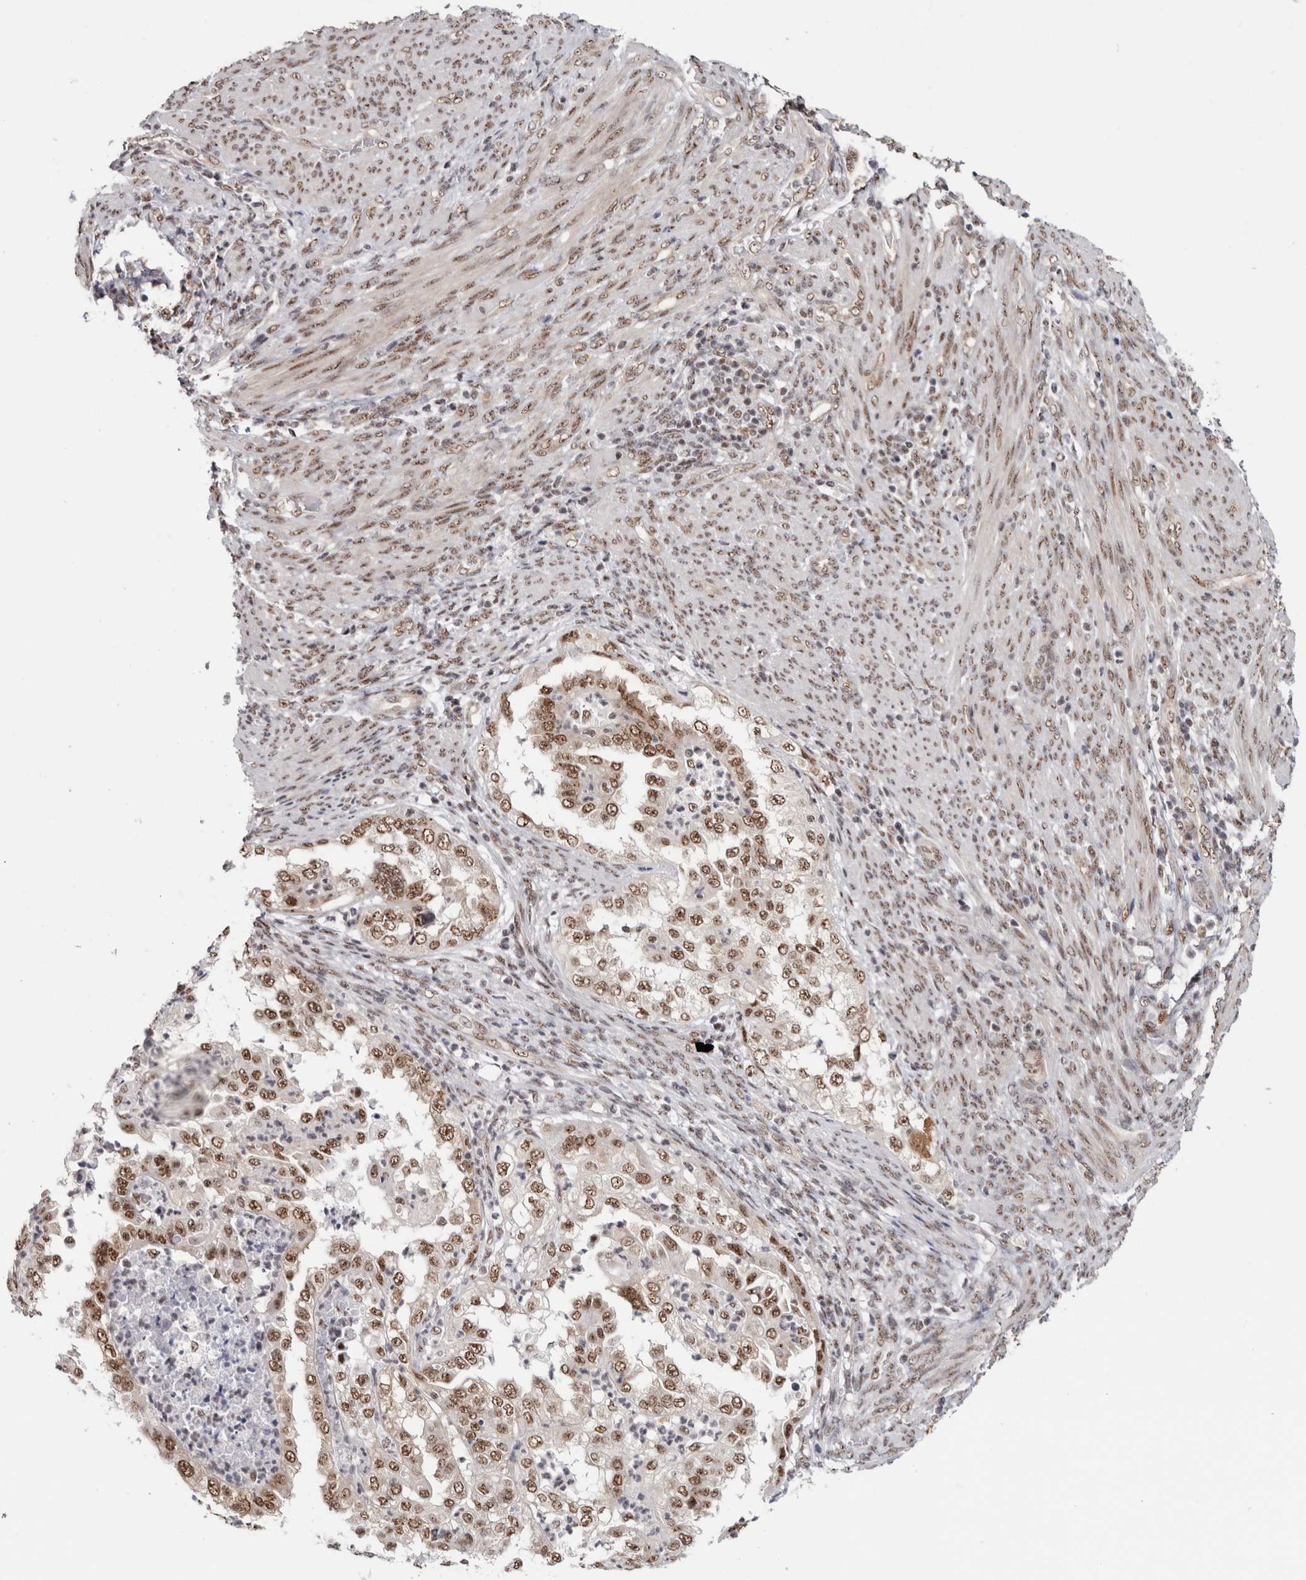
{"staining": {"intensity": "moderate", "quantity": ">75%", "location": "nuclear"}, "tissue": "endometrial cancer", "cell_type": "Tumor cells", "image_type": "cancer", "snomed": [{"axis": "morphology", "description": "Adenocarcinoma, NOS"}, {"axis": "topography", "description": "Endometrium"}], "caption": "High-magnification brightfield microscopy of adenocarcinoma (endometrial) stained with DAB (3,3'-diaminobenzidine) (brown) and counterstained with hematoxylin (blue). tumor cells exhibit moderate nuclear staining is appreciated in about>75% of cells.", "gene": "MKNK1", "patient": {"sex": "female", "age": 85}}